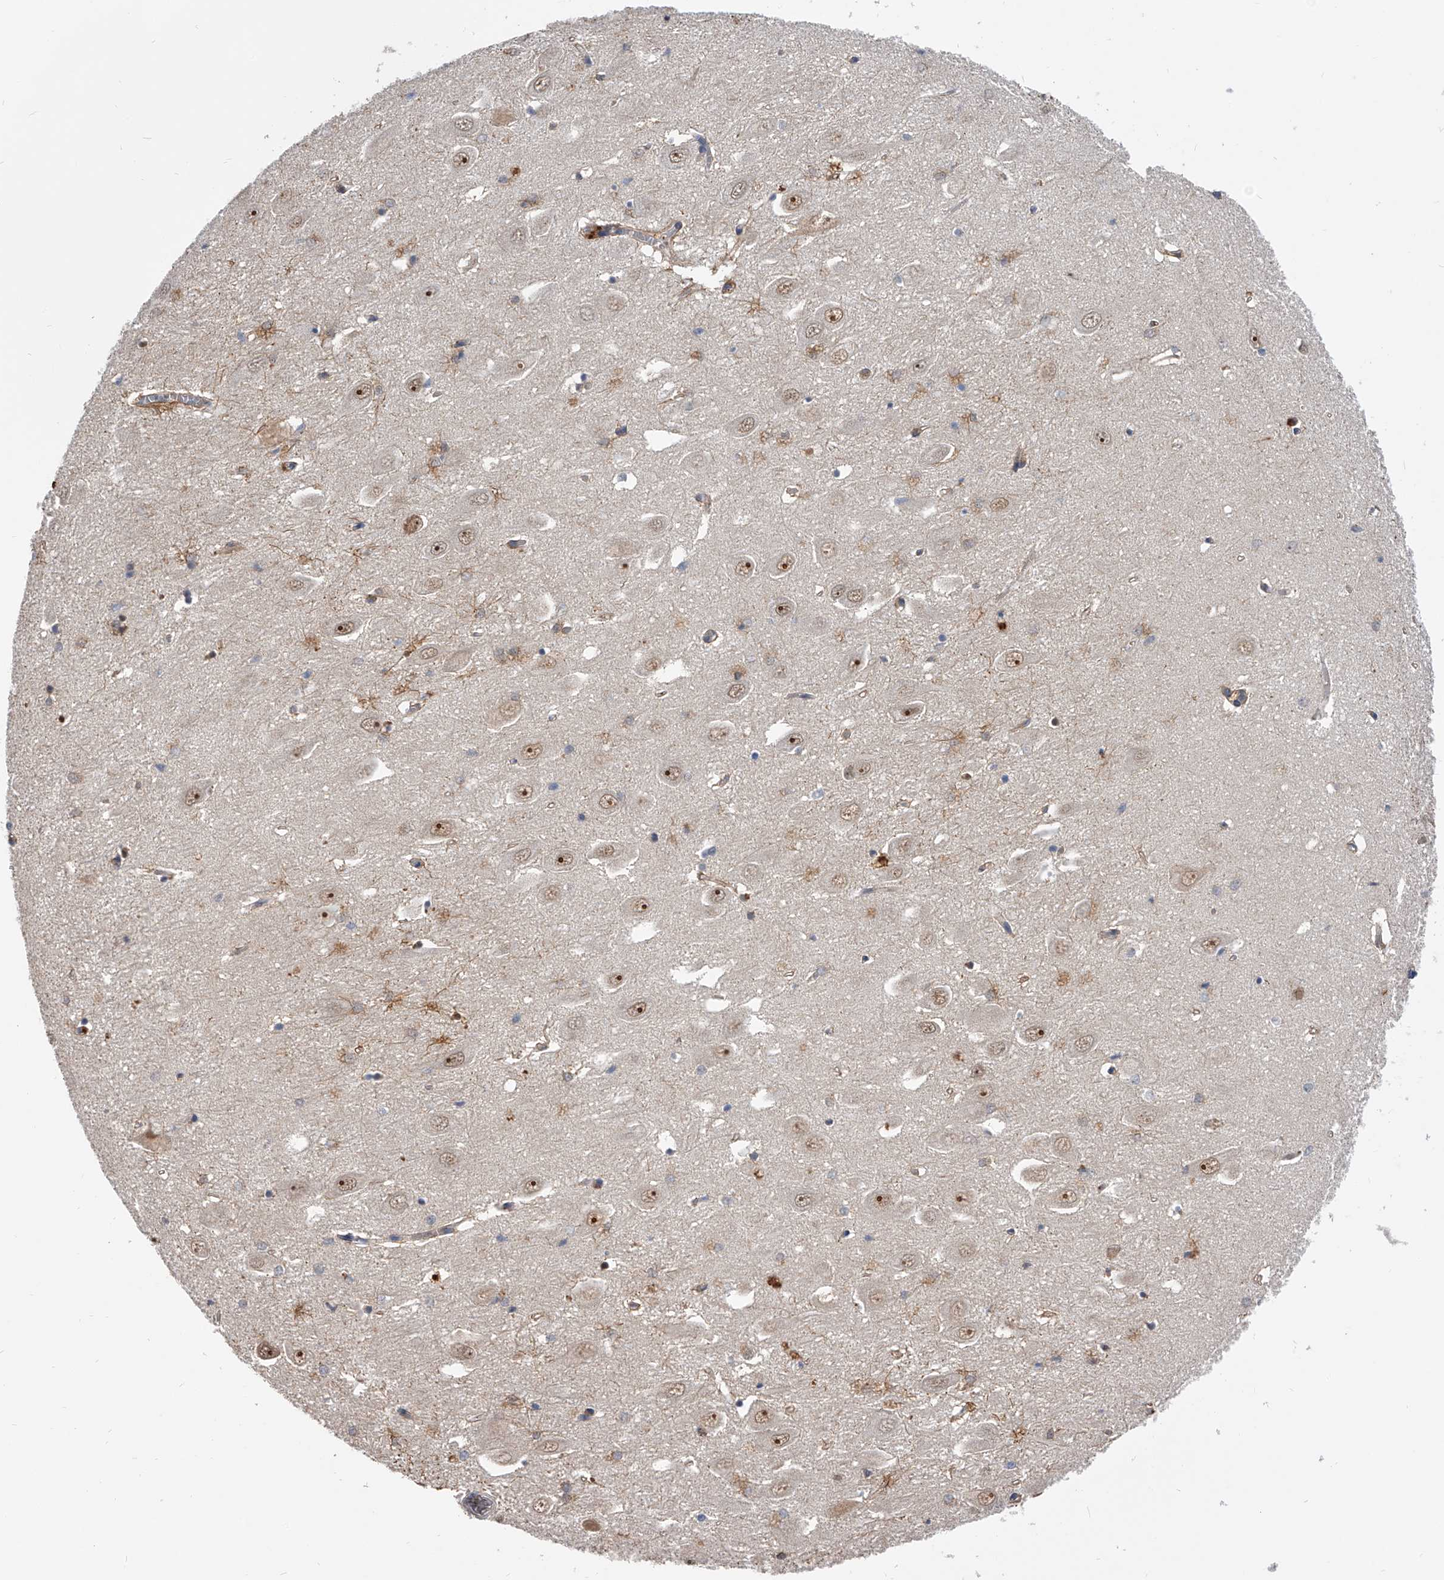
{"staining": {"intensity": "weak", "quantity": "<25%", "location": "cytoplasmic/membranous"}, "tissue": "hippocampus", "cell_type": "Glial cells", "image_type": "normal", "snomed": [{"axis": "morphology", "description": "Normal tissue, NOS"}, {"axis": "topography", "description": "Hippocampus"}], "caption": "Immunohistochemistry (IHC) micrograph of benign hippocampus stained for a protein (brown), which demonstrates no expression in glial cells. (DAB (3,3'-diaminobenzidine) immunohistochemistry (IHC) visualized using brightfield microscopy, high magnification).", "gene": "ZNF25", "patient": {"sex": "female", "age": 64}}